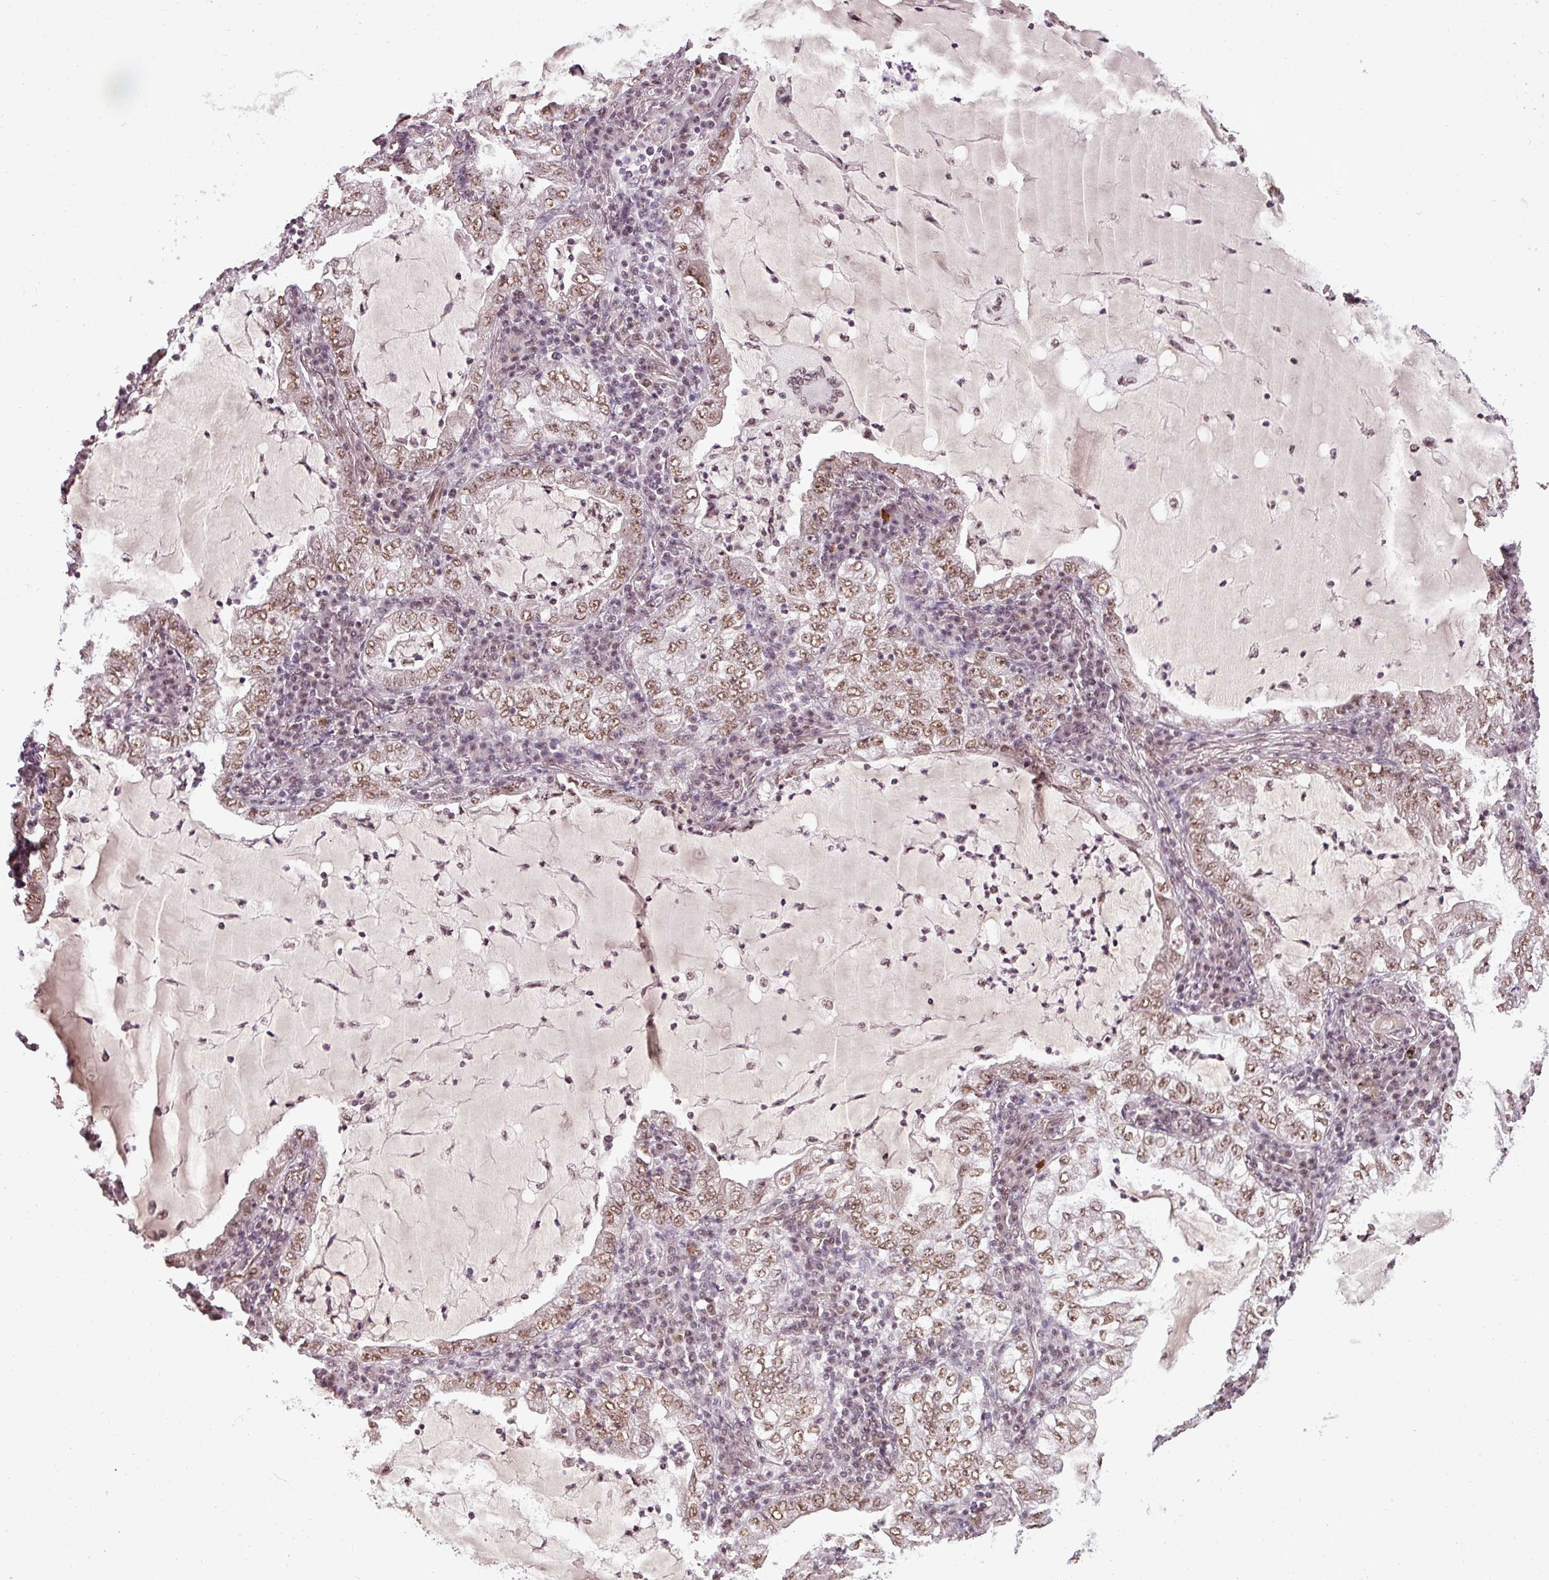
{"staining": {"intensity": "moderate", "quantity": ">75%", "location": "nuclear"}, "tissue": "lung cancer", "cell_type": "Tumor cells", "image_type": "cancer", "snomed": [{"axis": "morphology", "description": "Adenocarcinoma, NOS"}, {"axis": "topography", "description": "Lung"}], "caption": "Immunohistochemical staining of human adenocarcinoma (lung) shows medium levels of moderate nuclear protein staining in about >75% of tumor cells.", "gene": "BCAS3", "patient": {"sex": "female", "age": 73}}